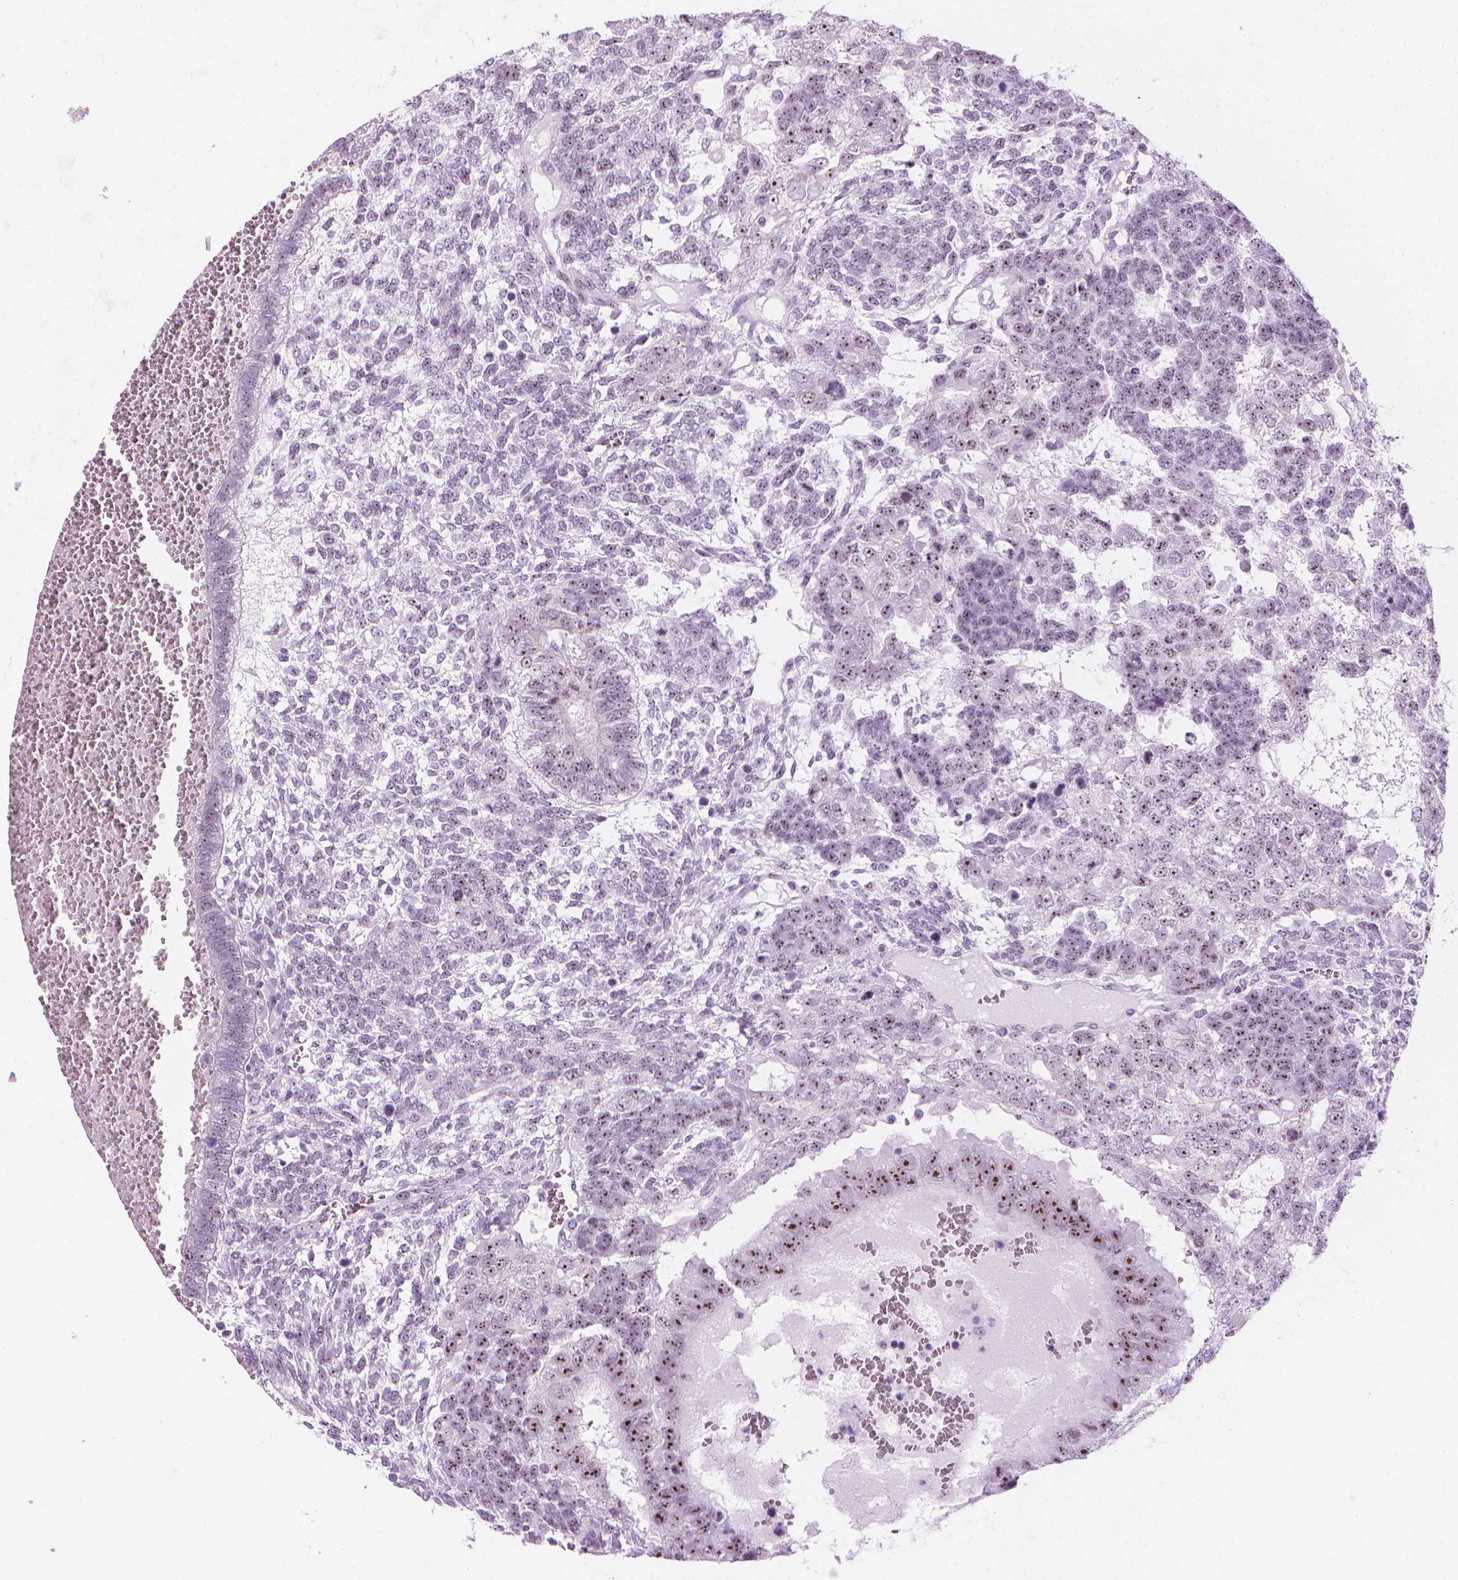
{"staining": {"intensity": "moderate", "quantity": ">75%", "location": "nuclear"}, "tissue": "testis cancer", "cell_type": "Tumor cells", "image_type": "cancer", "snomed": [{"axis": "morphology", "description": "Normal tissue, NOS"}, {"axis": "morphology", "description": "Carcinoma, Embryonal, NOS"}, {"axis": "topography", "description": "Testis"}, {"axis": "topography", "description": "Epididymis"}], "caption": "Human testis embryonal carcinoma stained for a protein (brown) demonstrates moderate nuclear positive positivity in about >75% of tumor cells.", "gene": "NOL7", "patient": {"sex": "male", "age": 23}}